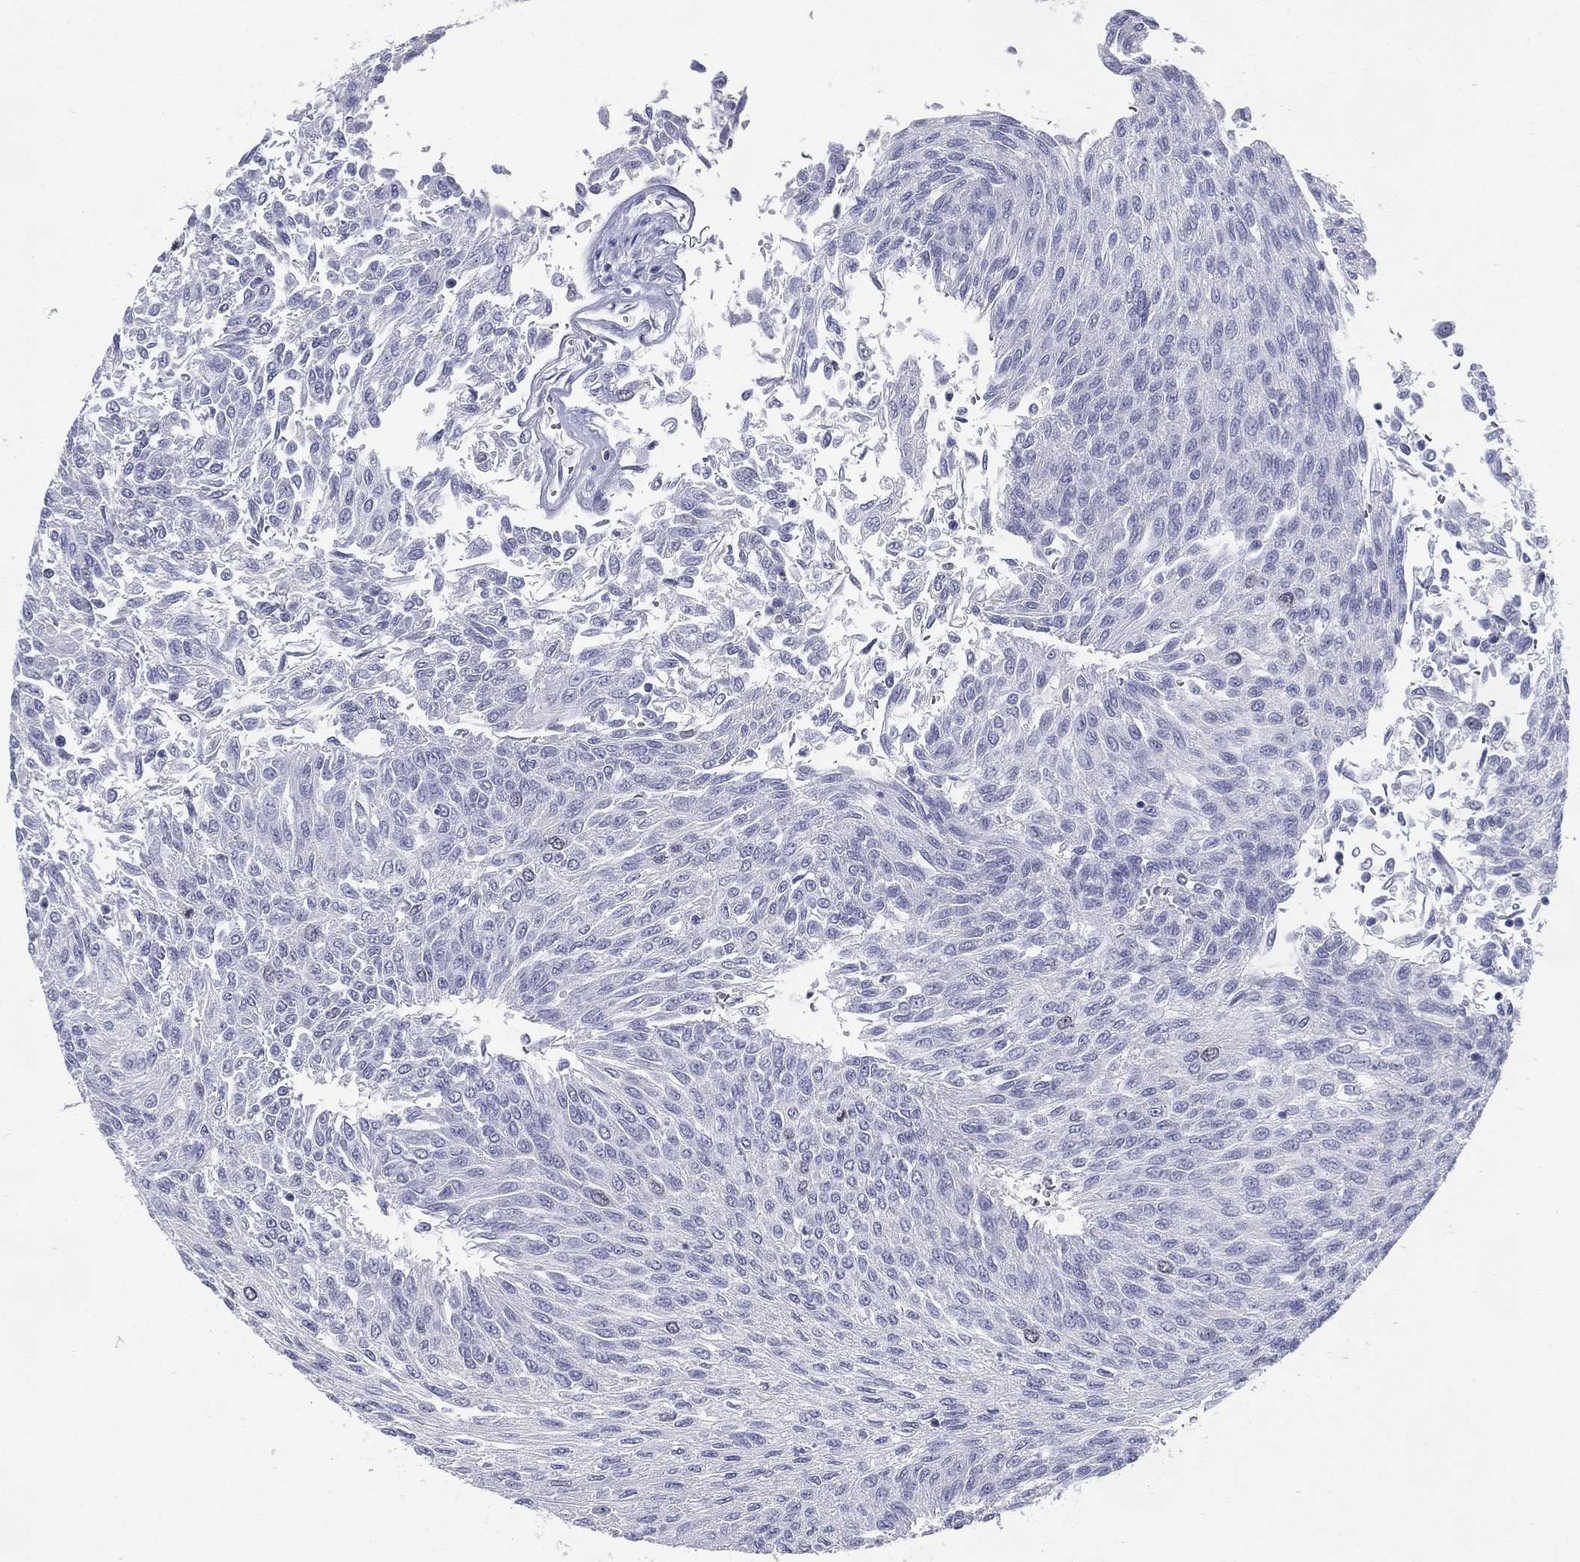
{"staining": {"intensity": "negative", "quantity": "none", "location": "none"}, "tissue": "urothelial cancer", "cell_type": "Tumor cells", "image_type": "cancer", "snomed": [{"axis": "morphology", "description": "Urothelial carcinoma, Low grade"}, {"axis": "topography", "description": "Urinary bladder"}], "caption": "Immunohistochemistry of urothelial cancer reveals no expression in tumor cells.", "gene": "KIF2C", "patient": {"sex": "male", "age": 78}}